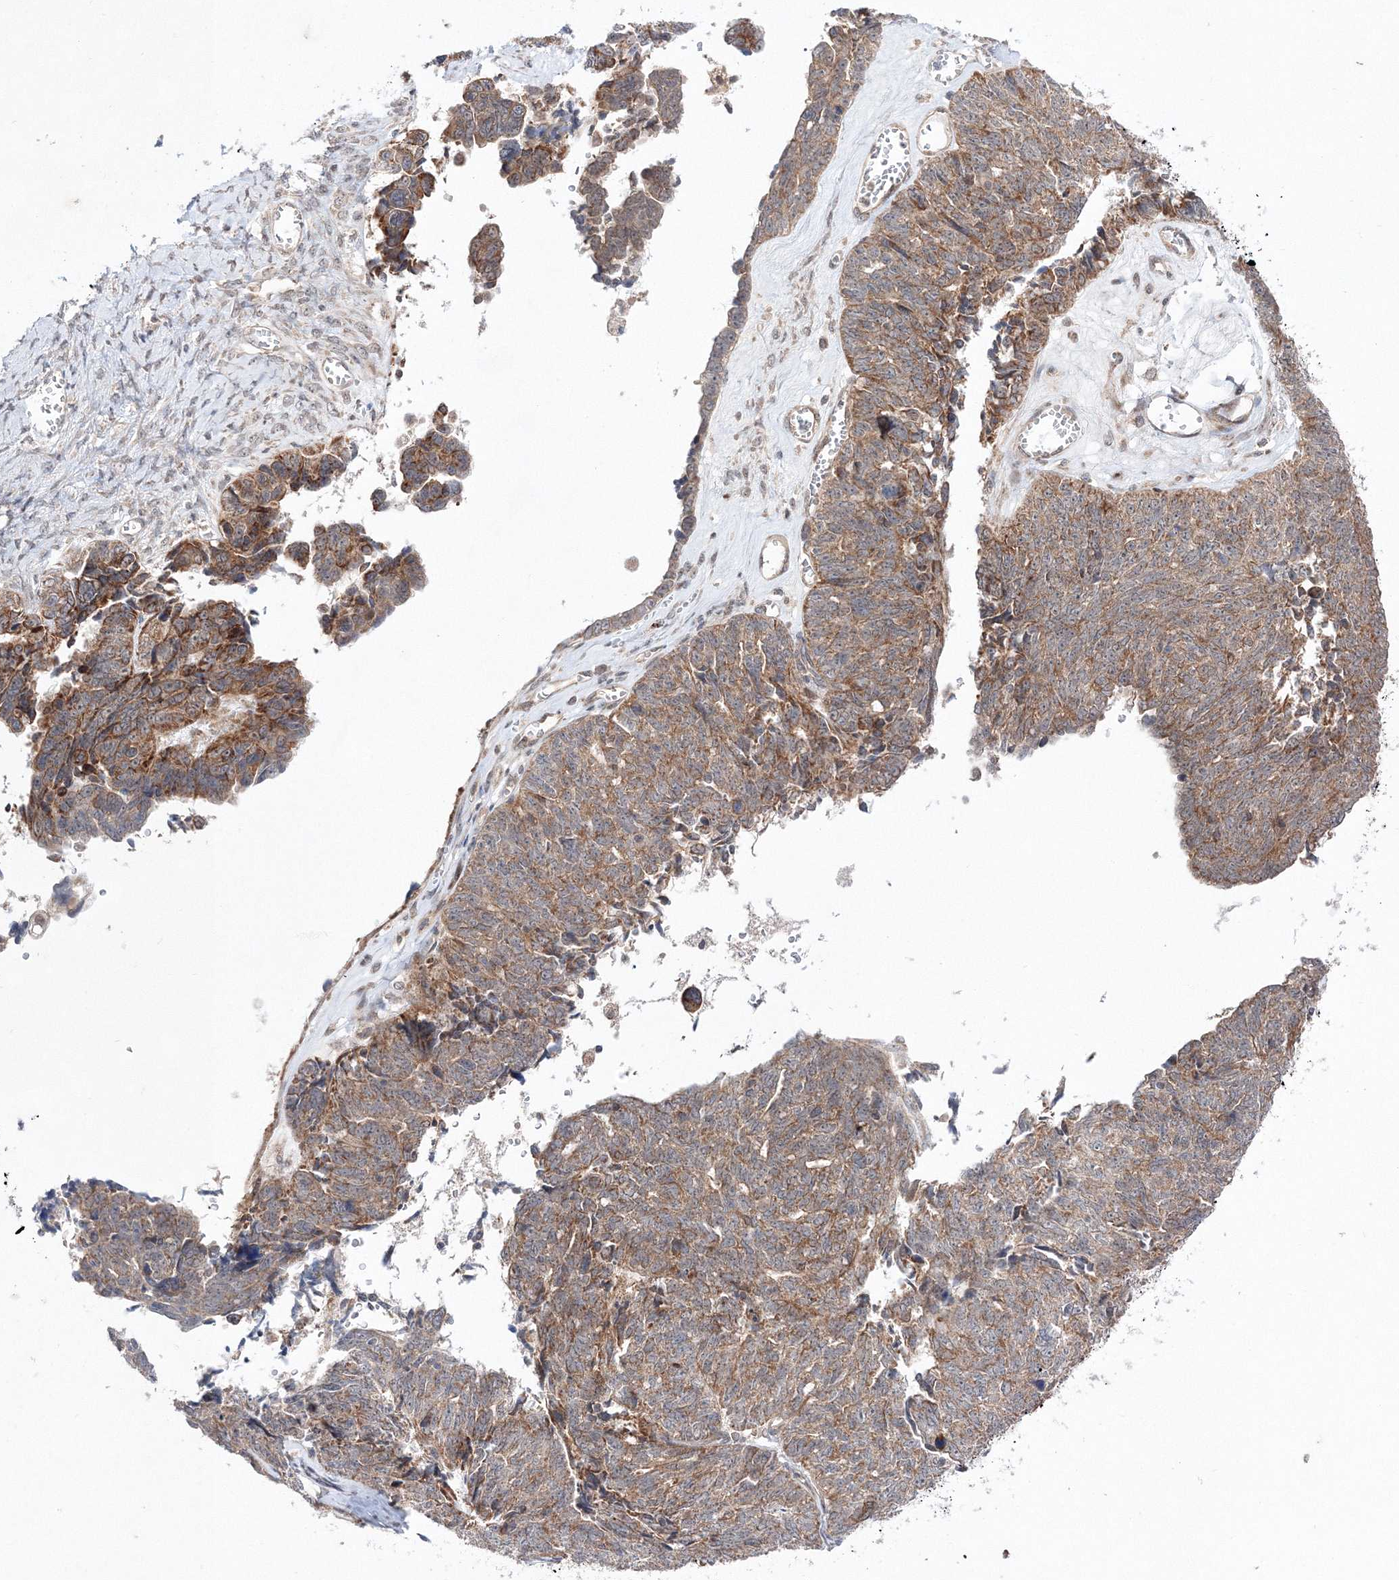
{"staining": {"intensity": "moderate", "quantity": ">75%", "location": "cytoplasmic/membranous"}, "tissue": "ovarian cancer", "cell_type": "Tumor cells", "image_type": "cancer", "snomed": [{"axis": "morphology", "description": "Cystadenocarcinoma, serous, NOS"}, {"axis": "topography", "description": "Ovary"}], "caption": "The histopathology image exhibits immunohistochemical staining of ovarian serous cystadenocarcinoma. There is moderate cytoplasmic/membranous expression is present in approximately >75% of tumor cells. (Brightfield microscopy of DAB IHC at high magnification).", "gene": "DALRD3", "patient": {"sex": "female", "age": 79}}